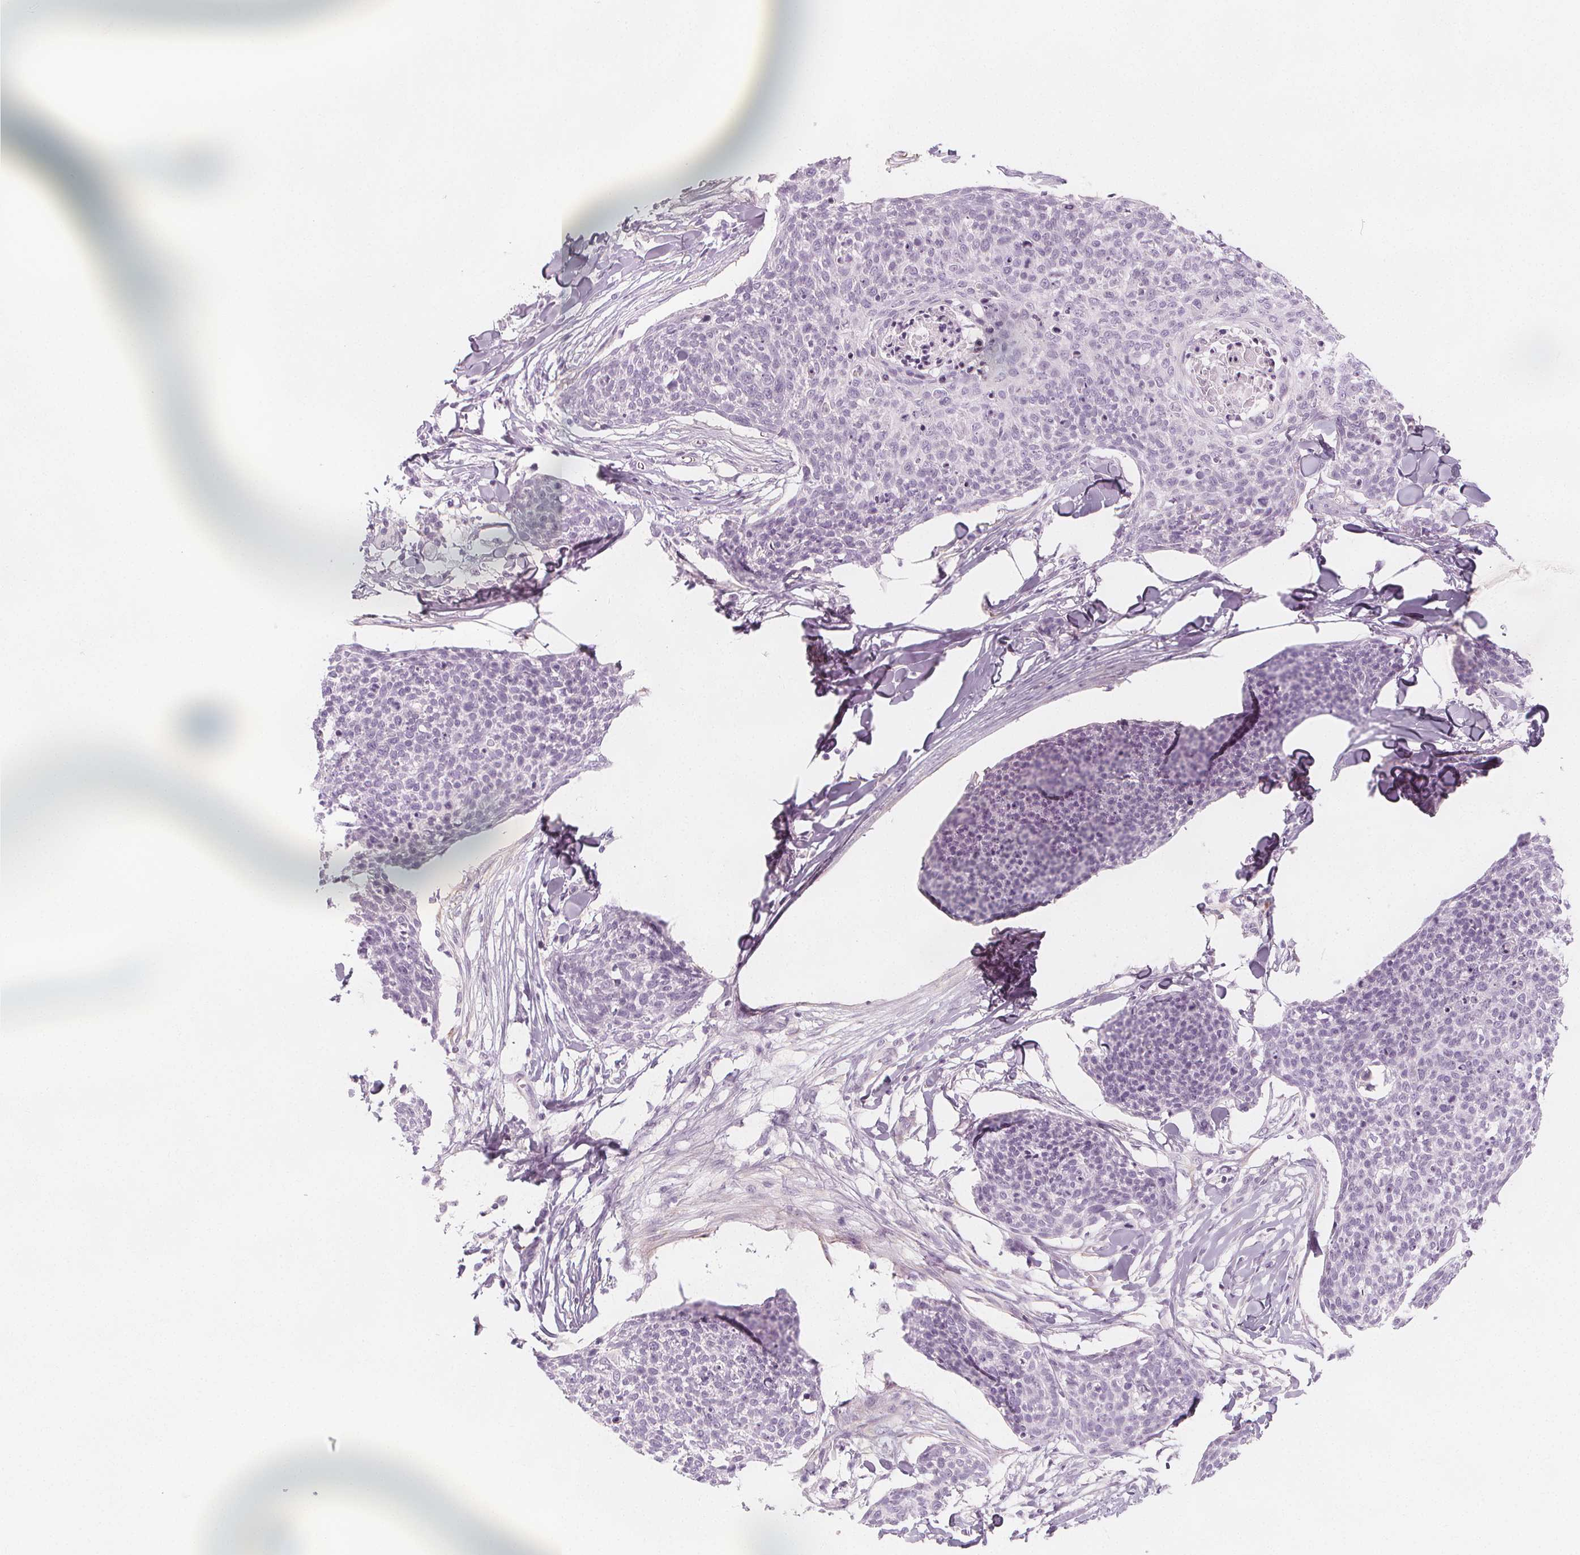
{"staining": {"intensity": "negative", "quantity": "none", "location": "none"}, "tissue": "skin cancer", "cell_type": "Tumor cells", "image_type": "cancer", "snomed": [{"axis": "morphology", "description": "Squamous cell carcinoma, NOS"}, {"axis": "topography", "description": "Skin"}, {"axis": "topography", "description": "Vulva"}], "caption": "Immunohistochemistry histopathology image of neoplastic tissue: skin cancer stained with DAB (3,3'-diaminobenzidine) shows no significant protein staining in tumor cells.", "gene": "MAP1A", "patient": {"sex": "female", "age": 75}}